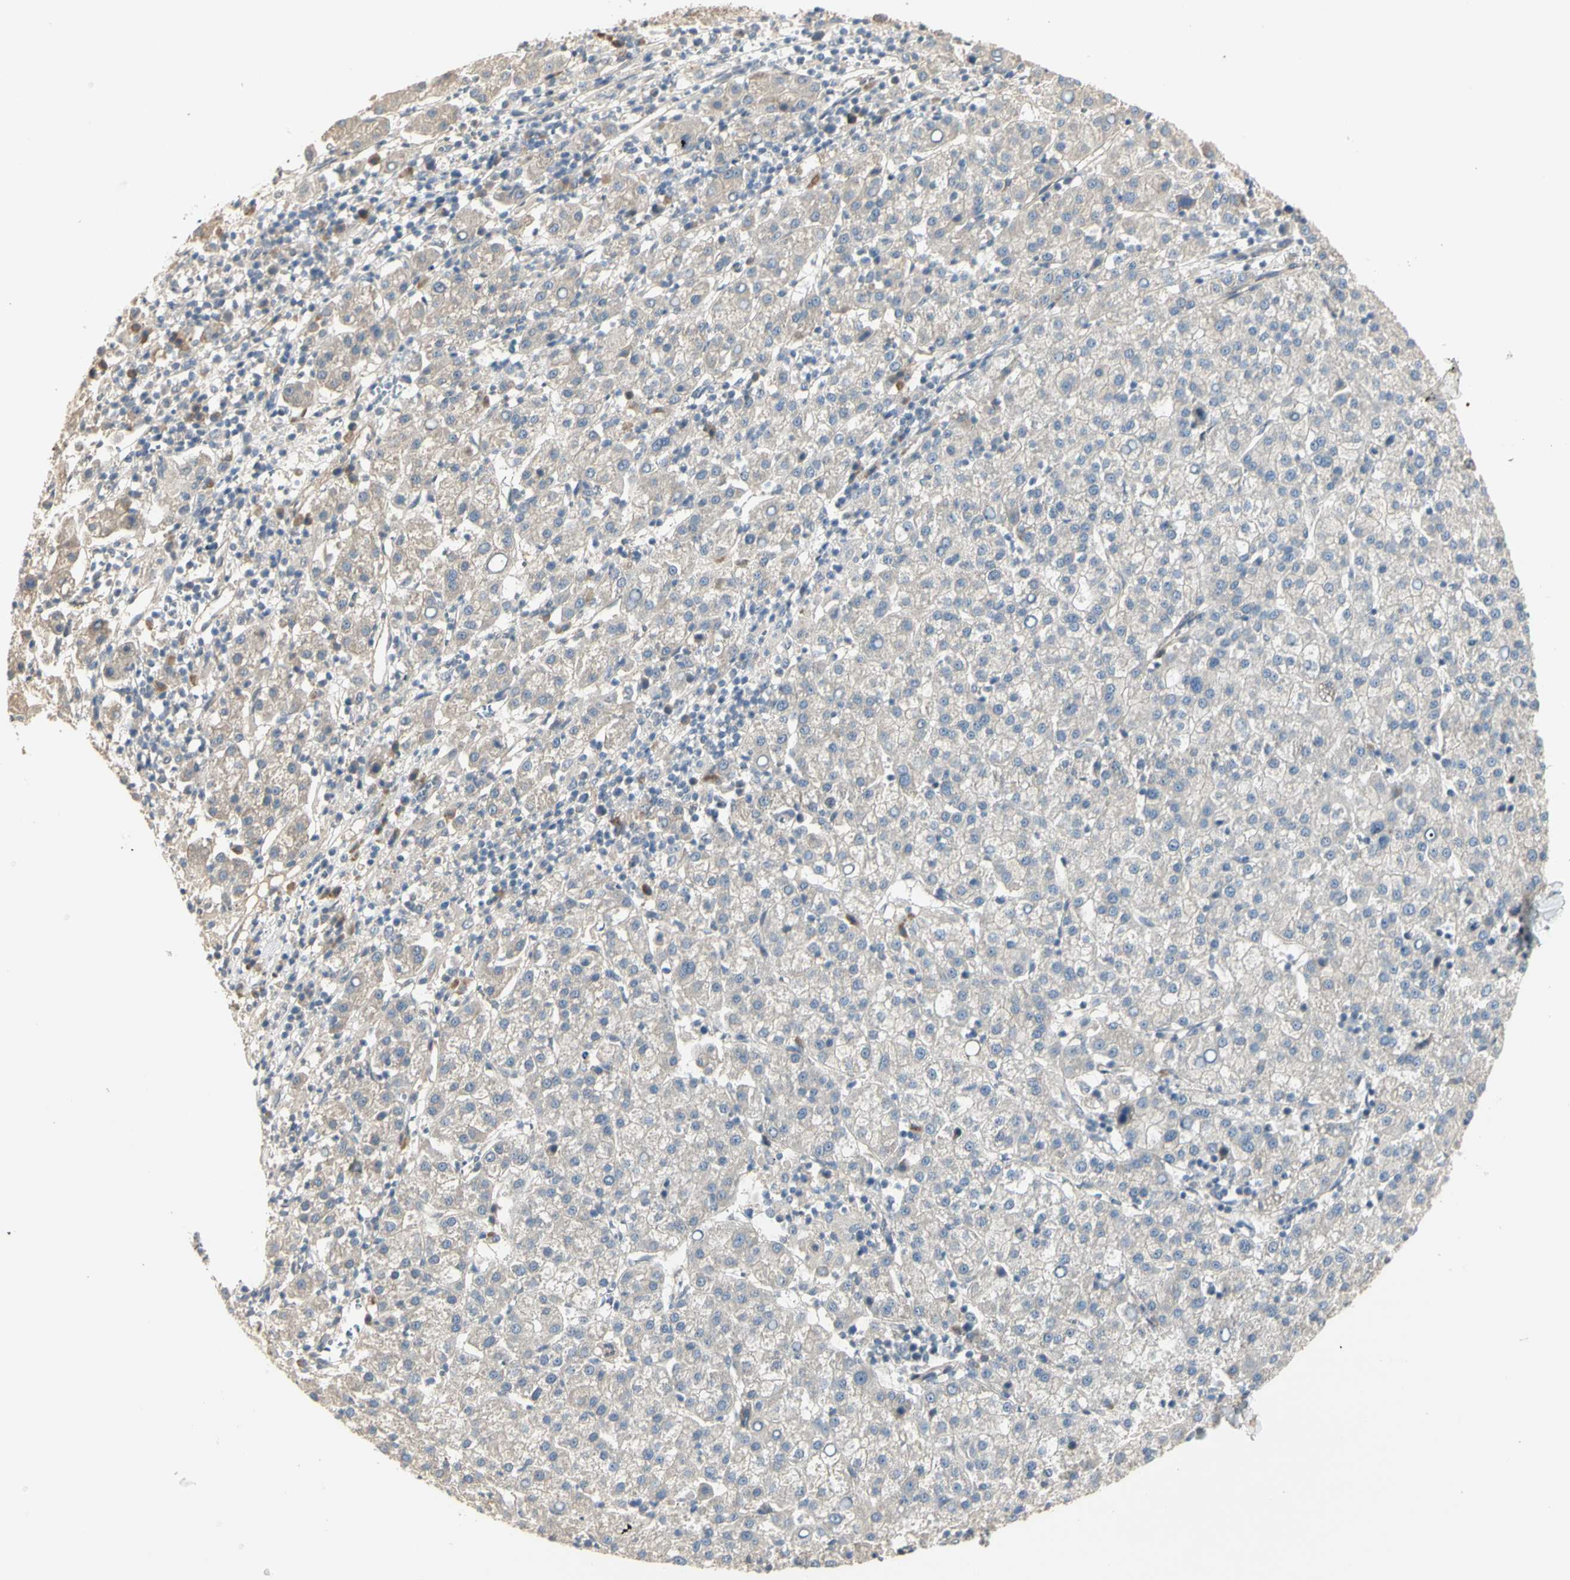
{"staining": {"intensity": "weak", "quantity": ">75%", "location": "cytoplasmic/membranous"}, "tissue": "liver cancer", "cell_type": "Tumor cells", "image_type": "cancer", "snomed": [{"axis": "morphology", "description": "Carcinoma, Hepatocellular, NOS"}, {"axis": "topography", "description": "Liver"}], "caption": "Human hepatocellular carcinoma (liver) stained with a protein marker displays weak staining in tumor cells.", "gene": "ATG4C", "patient": {"sex": "female", "age": 58}}